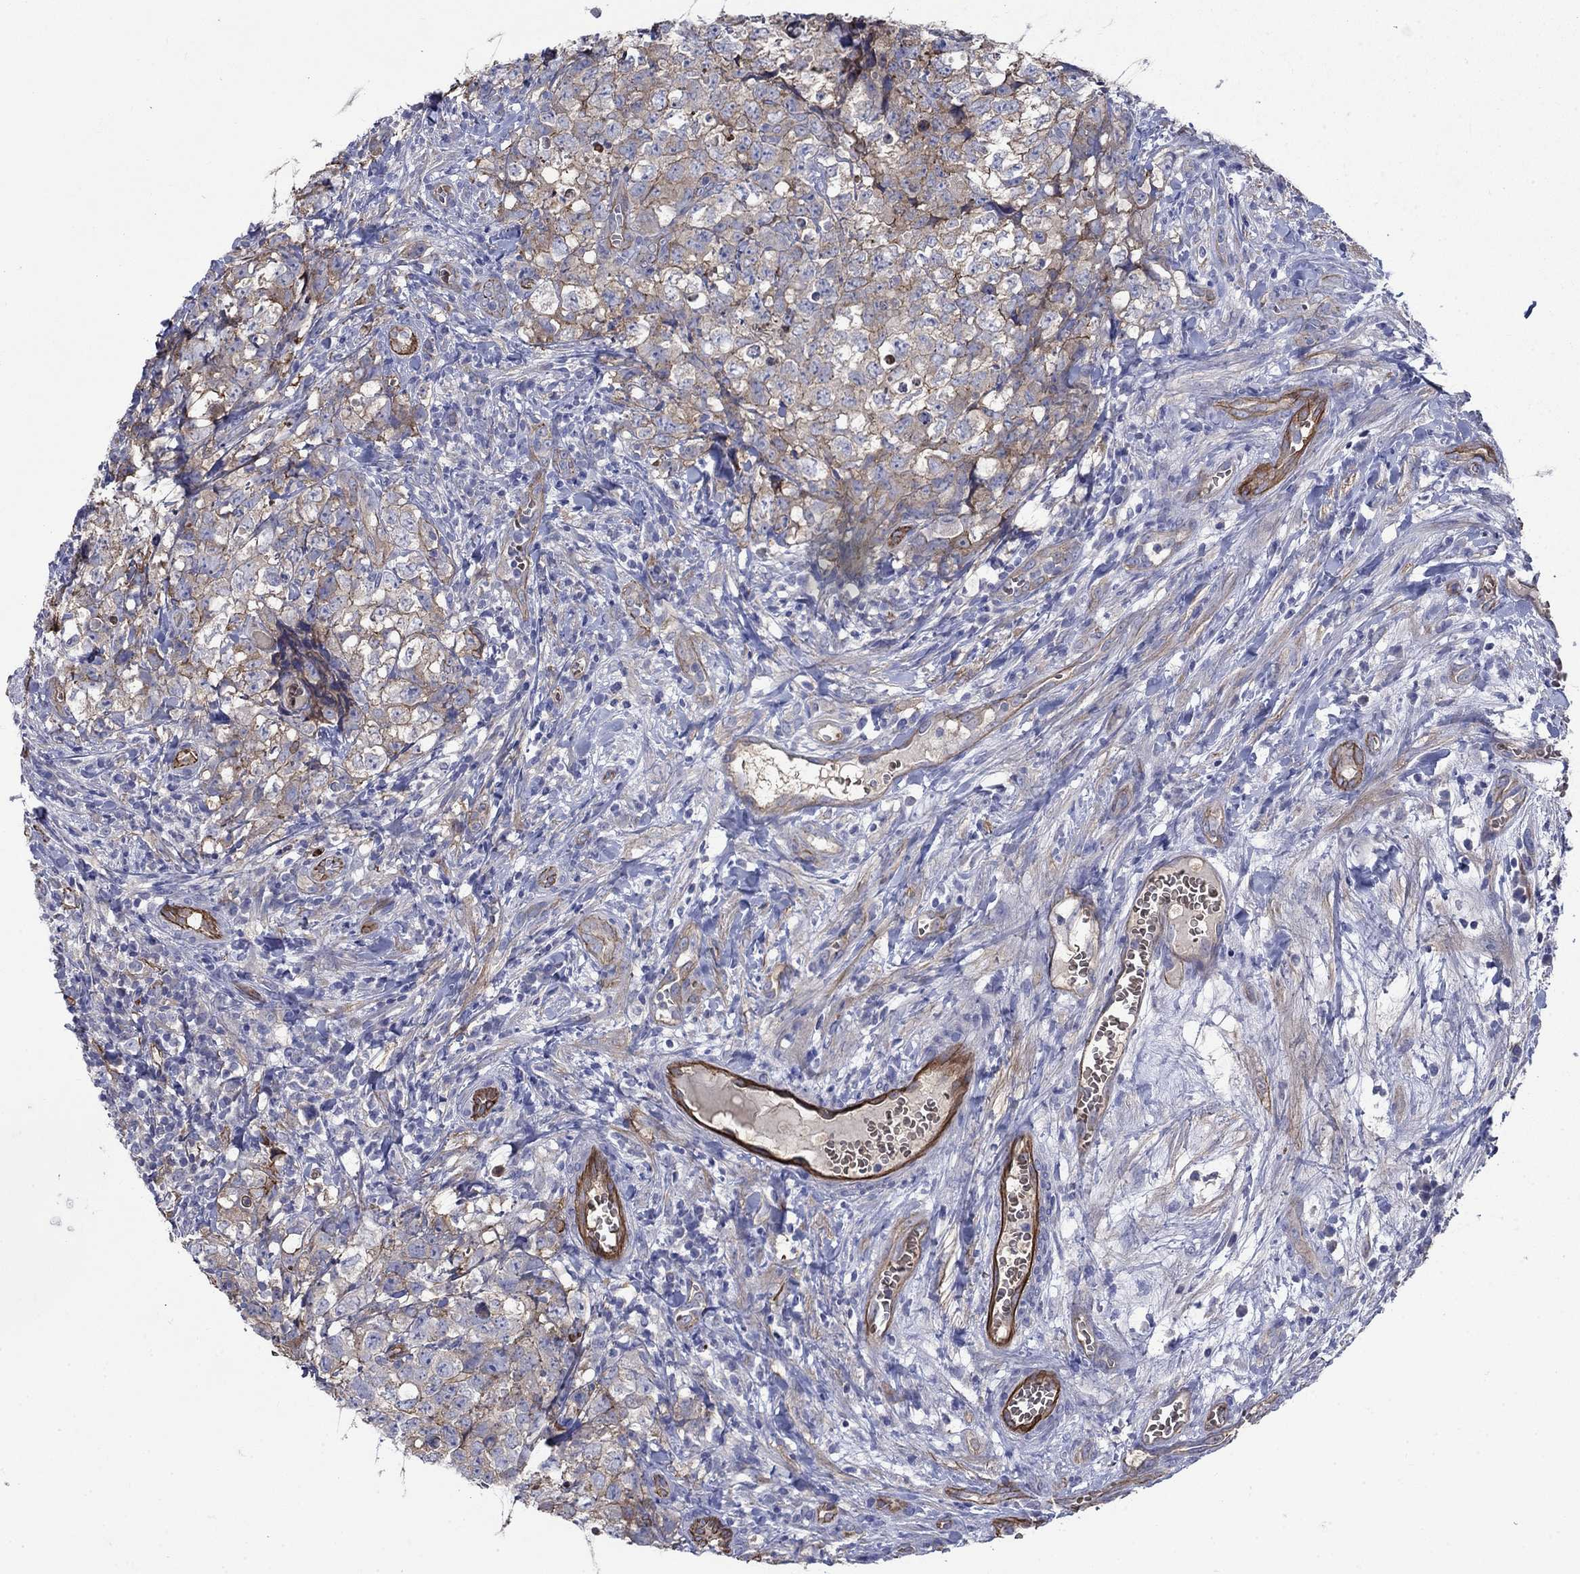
{"staining": {"intensity": "moderate", "quantity": "25%-75%", "location": "cytoplasmic/membranous"}, "tissue": "testis cancer", "cell_type": "Tumor cells", "image_type": "cancer", "snomed": [{"axis": "morphology", "description": "Carcinoma, Embryonal, NOS"}, {"axis": "topography", "description": "Testis"}], "caption": "Immunohistochemistry staining of testis cancer (embryonal carcinoma), which reveals medium levels of moderate cytoplasmic/membranous staining in approximately 25%-75% of tumor cells indicating moderate cytoplasmic/membranous protein positivity. The staining was performed using DAB (brown) for protein detection and nuclei were counterstained in hematoxylin (blue).", "gene": "FLNC", "patient": {"sex": "male", "age": 23}}